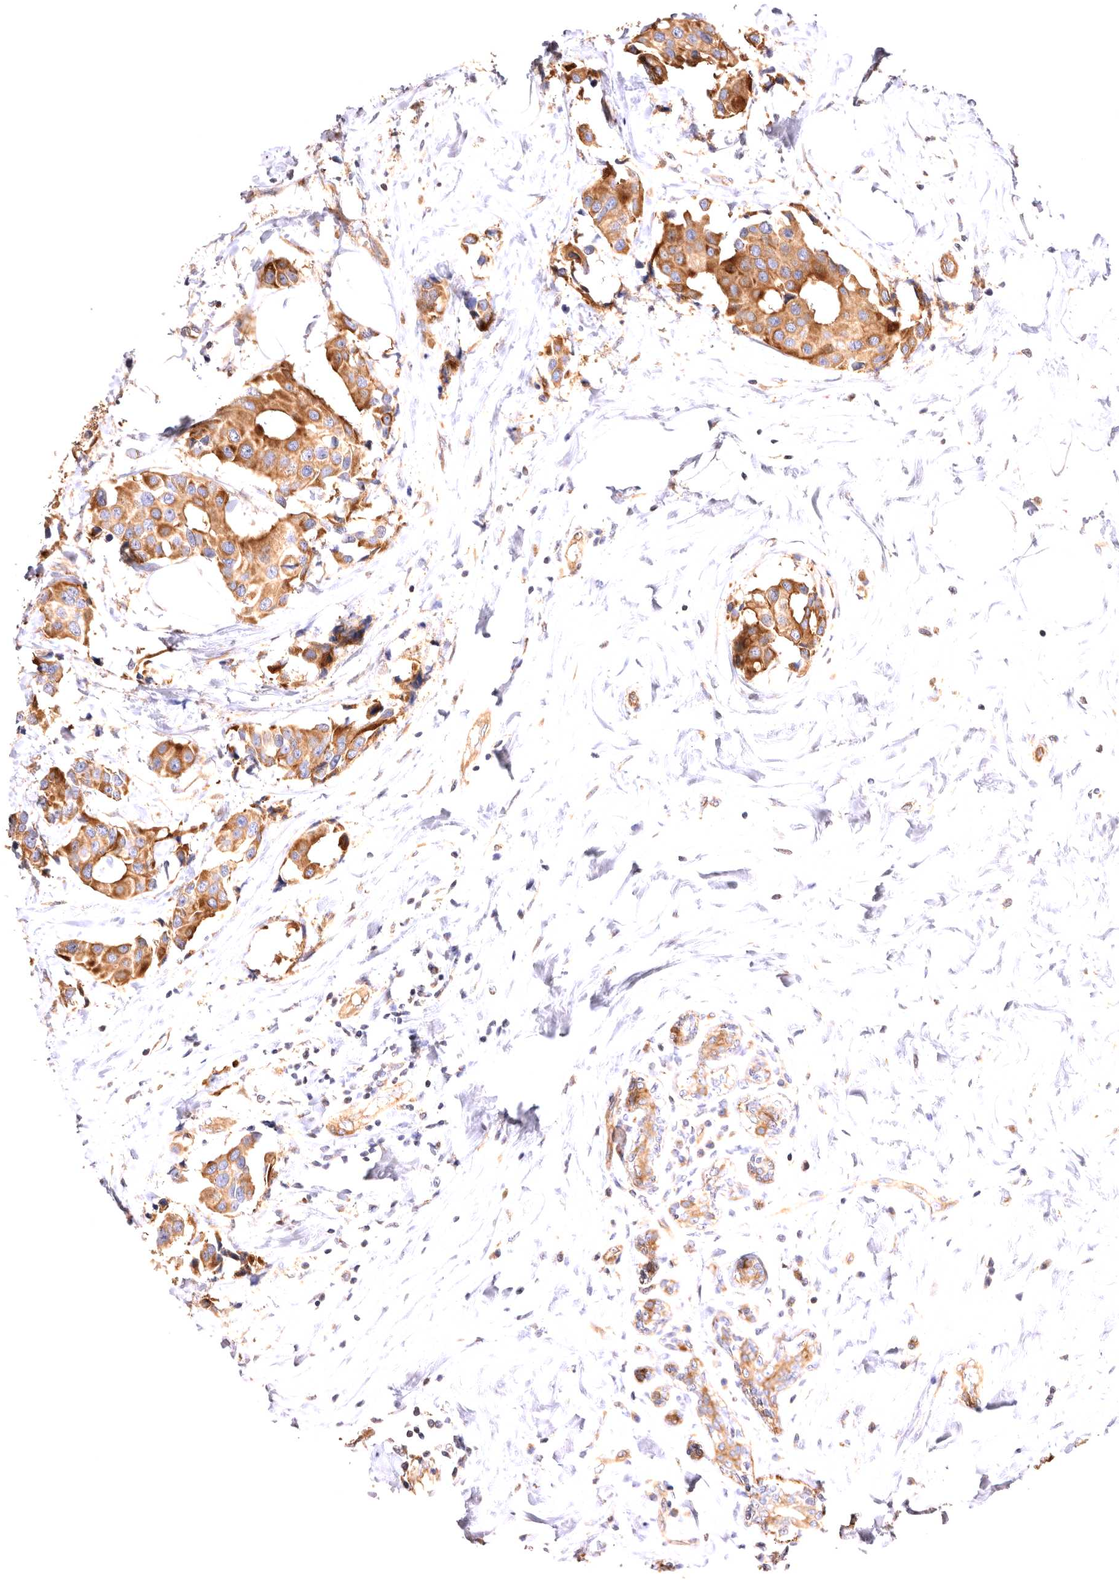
{"staining": {"intensity": "moderate", "quantity": ">75%", "location": "cytoplasmic/membranous"}, "tissue": "breast cancer", "cell_type": "Tumor cells", "image_type": "cancer", "snomed": [{"axis": "morphology", "description": "Normal tissue, NOS"}, {"axis": "morphology", "description": "Duct carcinoma"}, {"axis": "topography", "description": "Breast"}], "caption": "An image of human infiltrating ductal carcinoma (breast) stained for a protein shows moderate cytoplasmic/membranous brown staining in tumor cells.", "gene": "VPS45", "patient": {"sex": "female", "age": 39}}